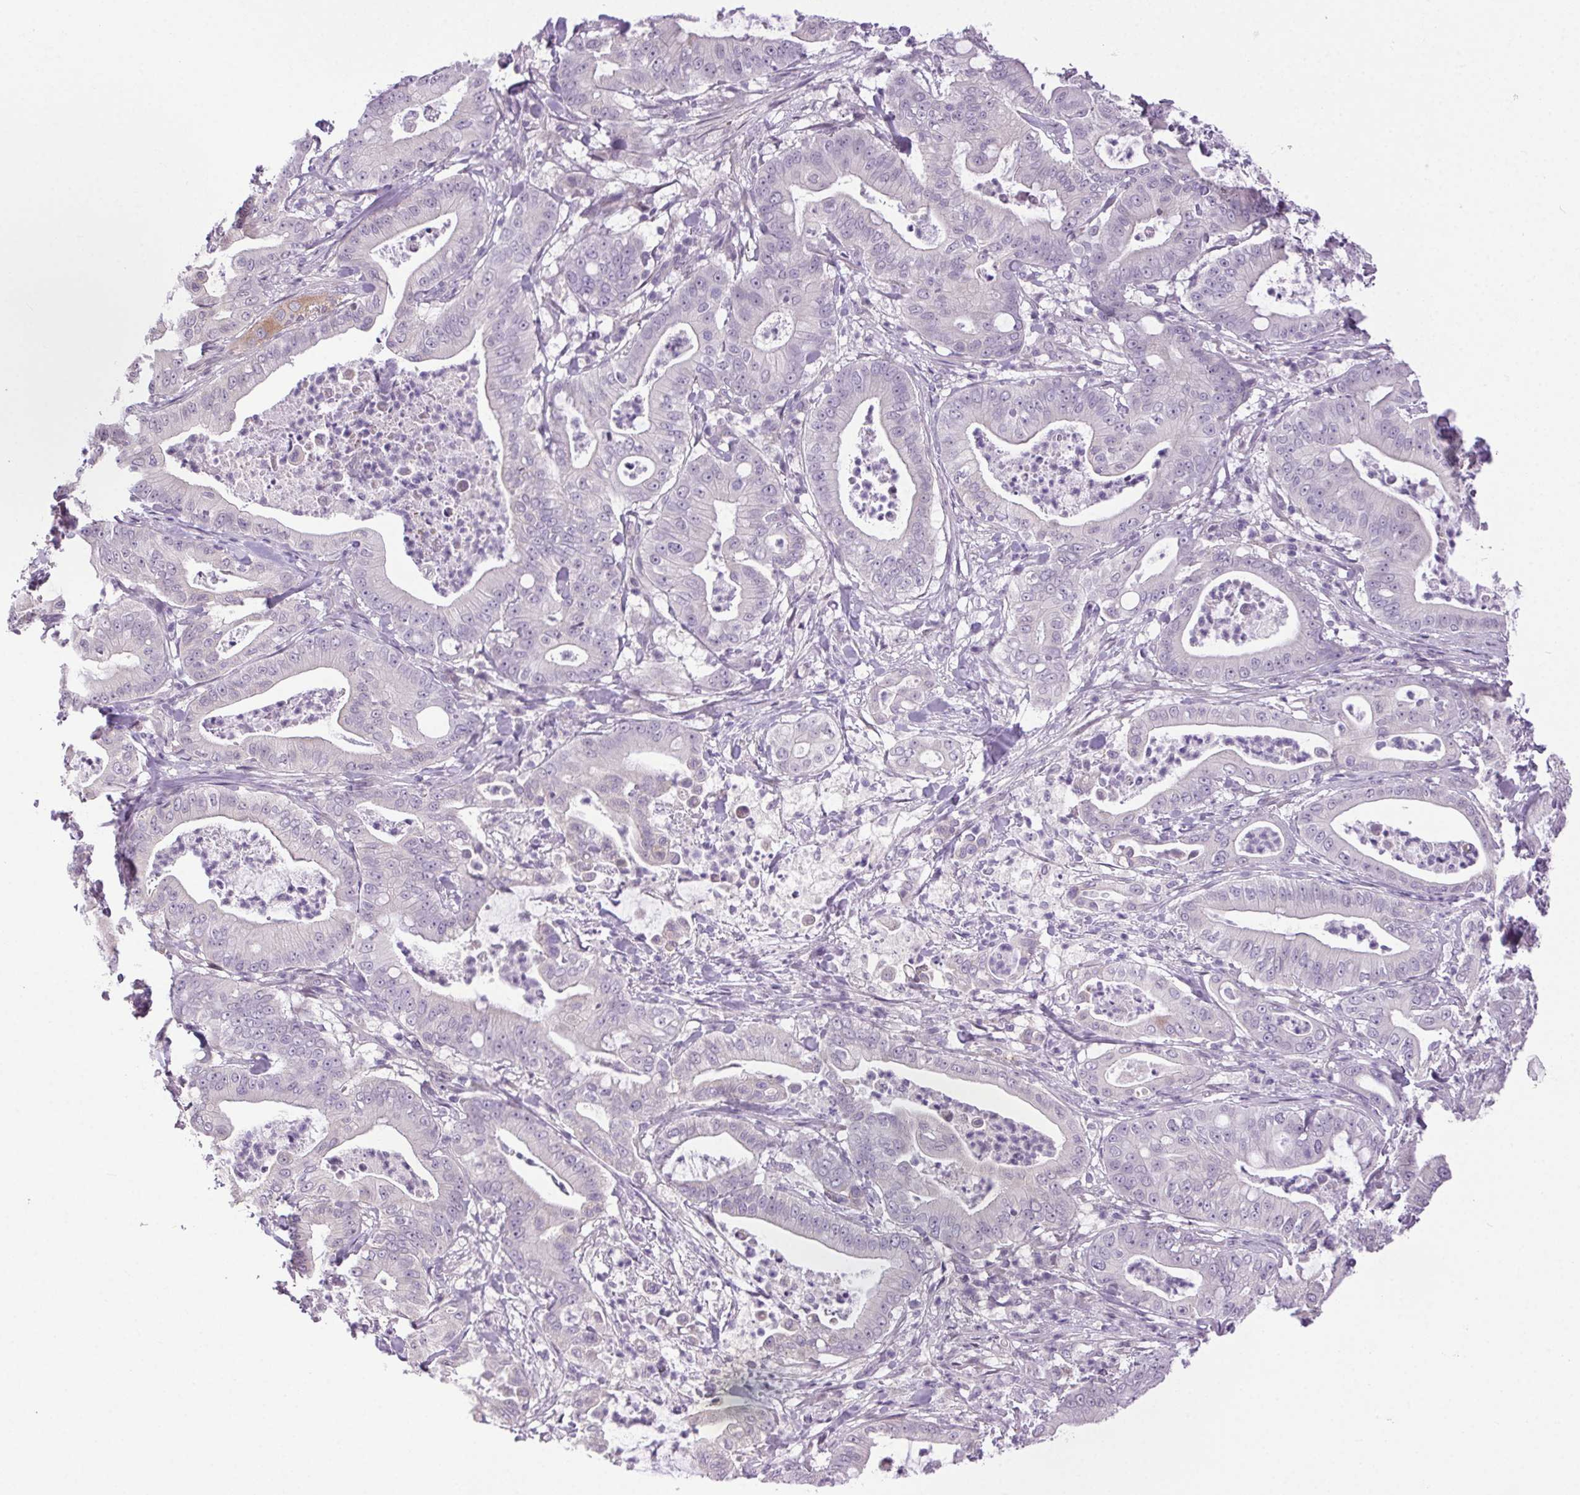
{"staining": {"intensity": "negative", "quantity": "none", "location": "none"}, "tissue": "pancreatic cancer", "cell_type": "Tumor cells", "image_type": "cancer", "snomed": [{"axis": "morphology", "description": "Adenocarcinoma, NOS"}, {"axis": "topography", "description": "Pancreas"}], "caption": "Tumor cells show no significant positivity in pancreatic adenocarcinoma.", "gene": "SYT11", "patient": {"sex": "male", "age": 71}}